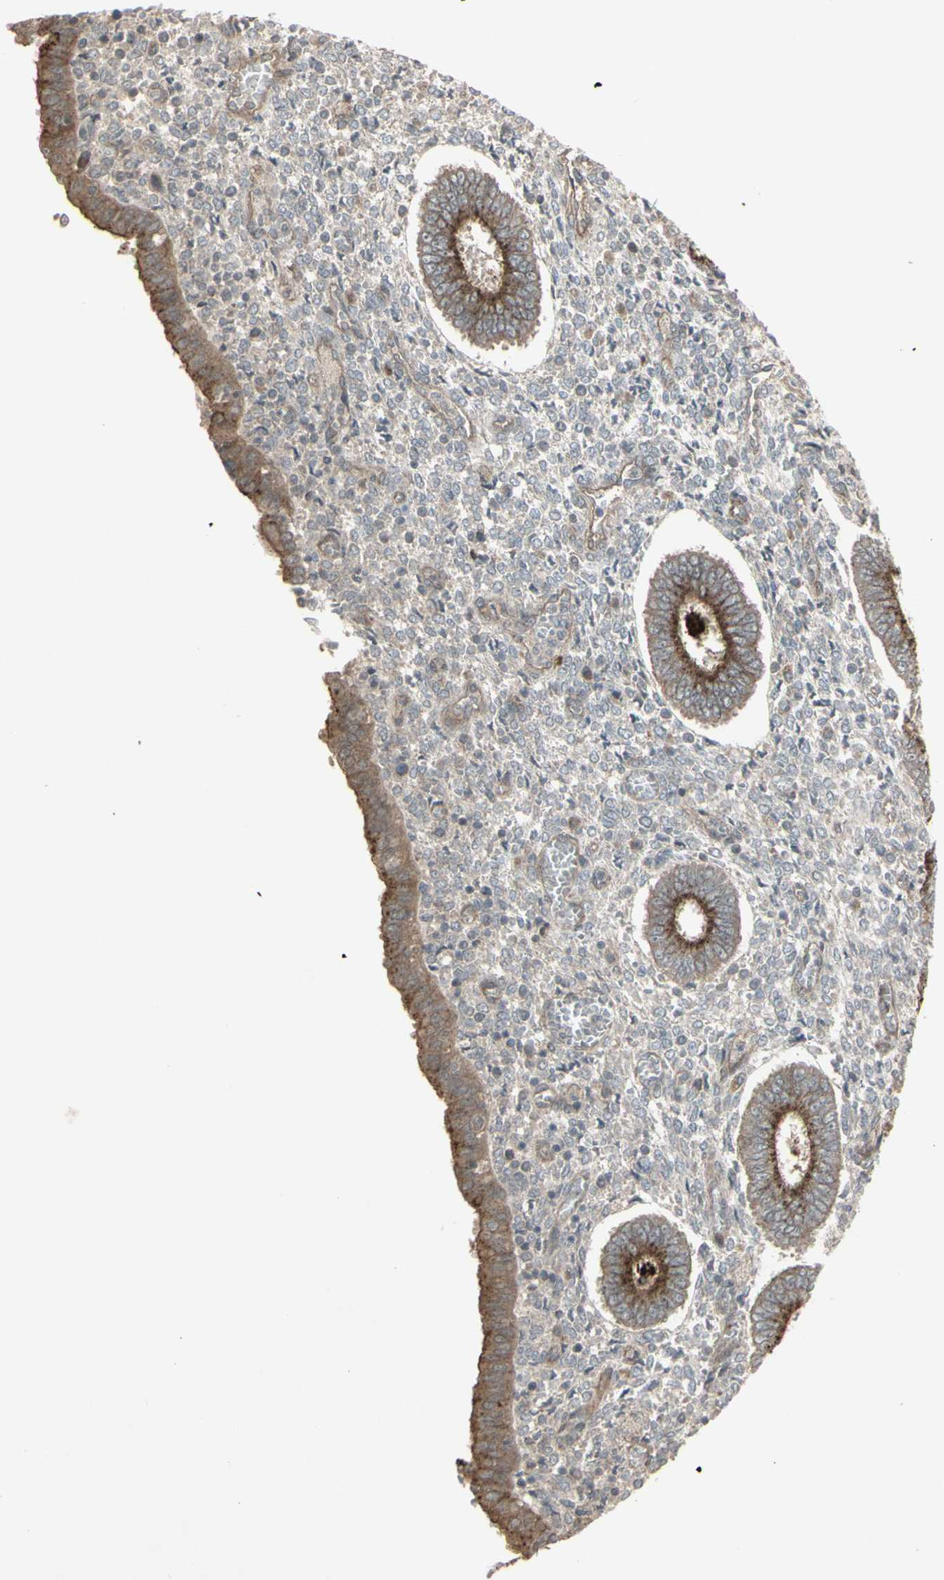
{"staining": {"intensity": "weak", "quantity": "25%-75%", "location": "cytoplasmic/membranous"}, "tissue": "endometrium", "cell_type": "Cells in endometrial stroma", "image_type": "normal", "snomed": [{"axis": "morphology", "description": "Normal tissue, NOS"}, {"axis": "topography", "description": "Endometrium"}], "caption": "This is an image of IHC staining of unremarkable endometrium, which shows weak expression in the cytoplasmic/membranous of cells in endometrial stroma.", "gene": "JAG1", "patient": {"sex": "female", "age": 35}}